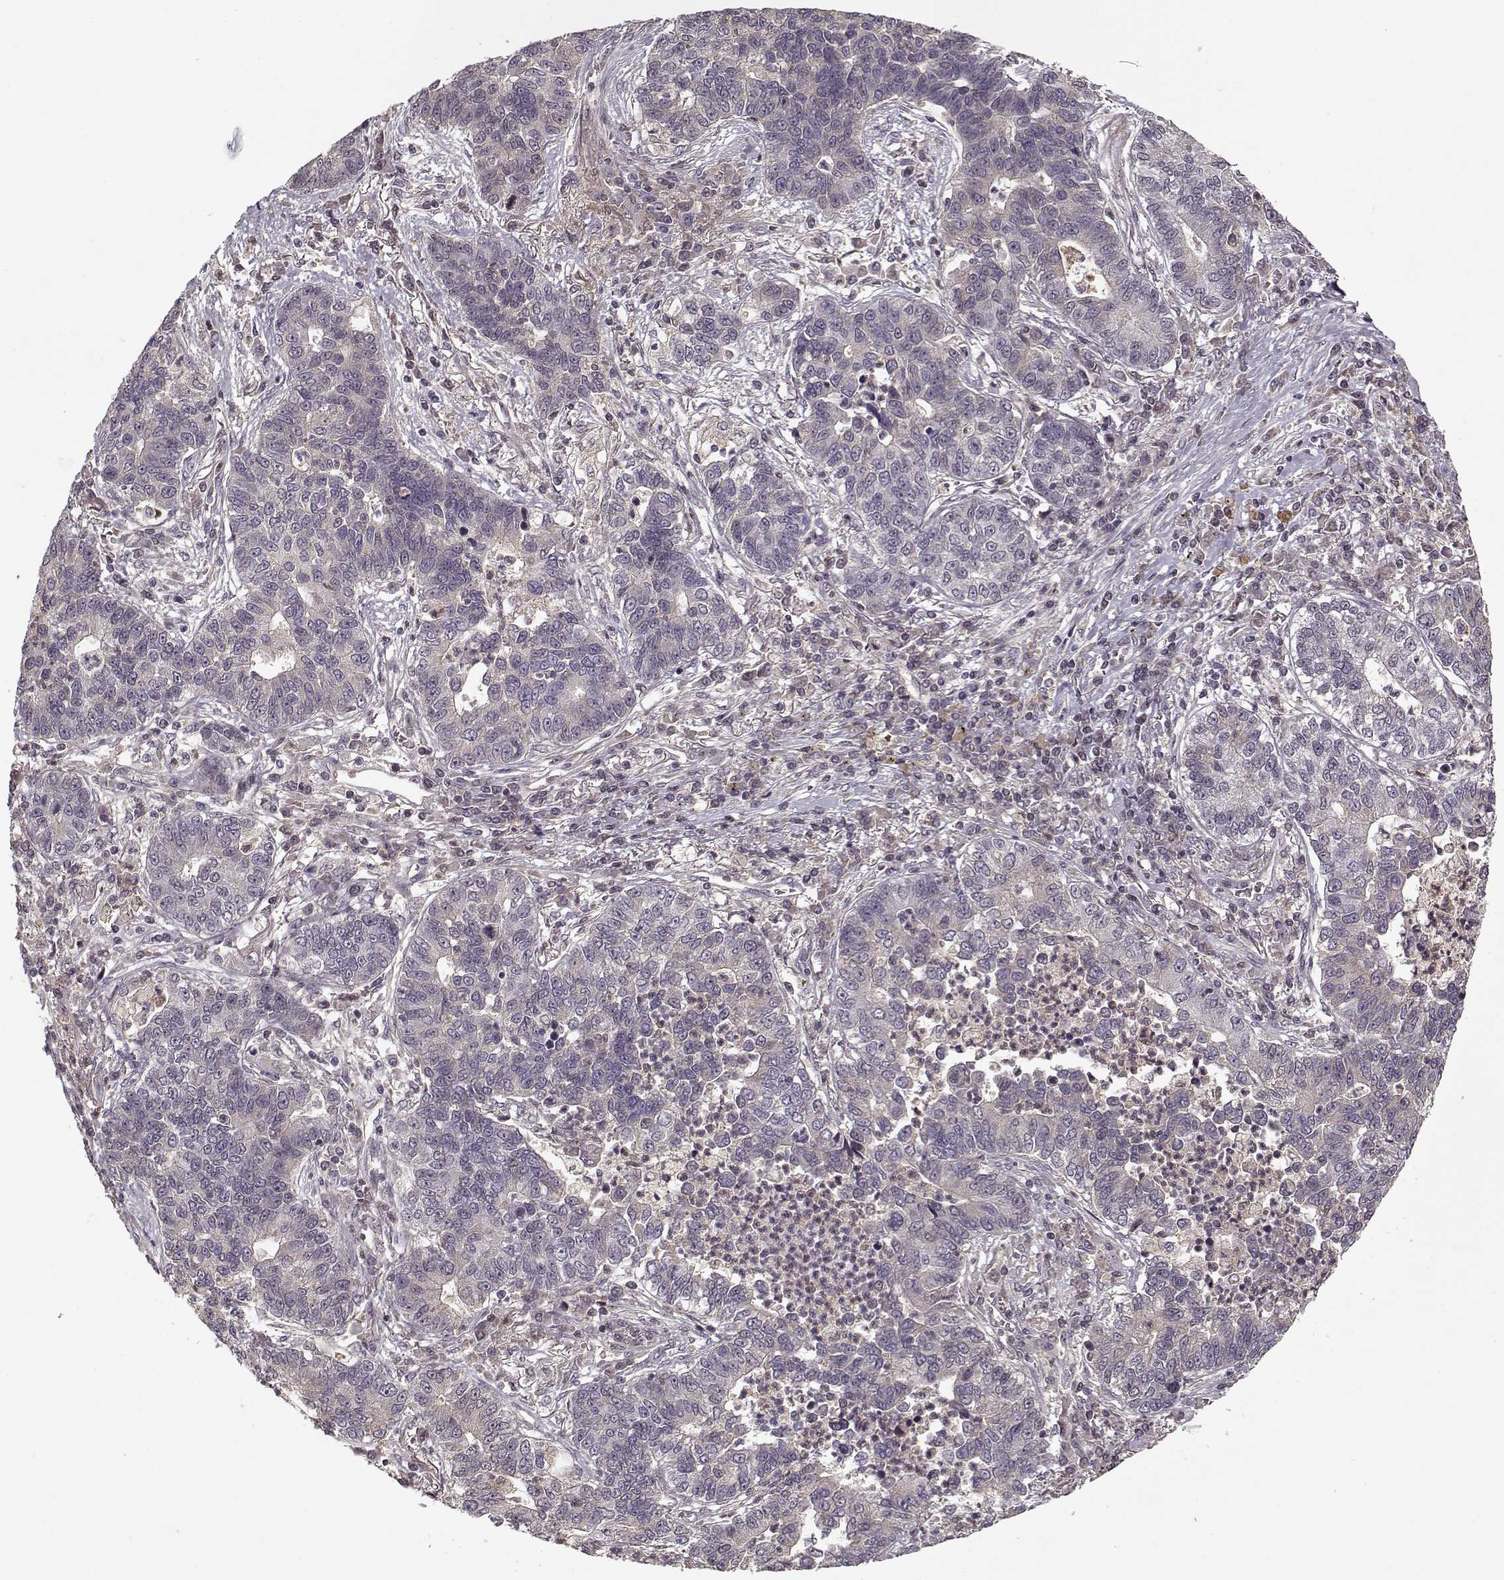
{"staining": {"intensity": "negative", "quantity": "none", "location": "none"}, "tissue": "lung cancer", "cell_type": "Tumor cells", "image_type": "cancer", "snomed": [{"axis": "morphology", "description": "Adenocarcinoma, NOS"}, {"axis": "topography", "description": "Lung"}], "caption": "Immunohistochemical staining of human adenocarcinoma (lung) exhibits no significant staining in tumor cells. Nuclei are stained in blue.", "gene": "AFM", "patient": {"sex": "female", "age": 57}}